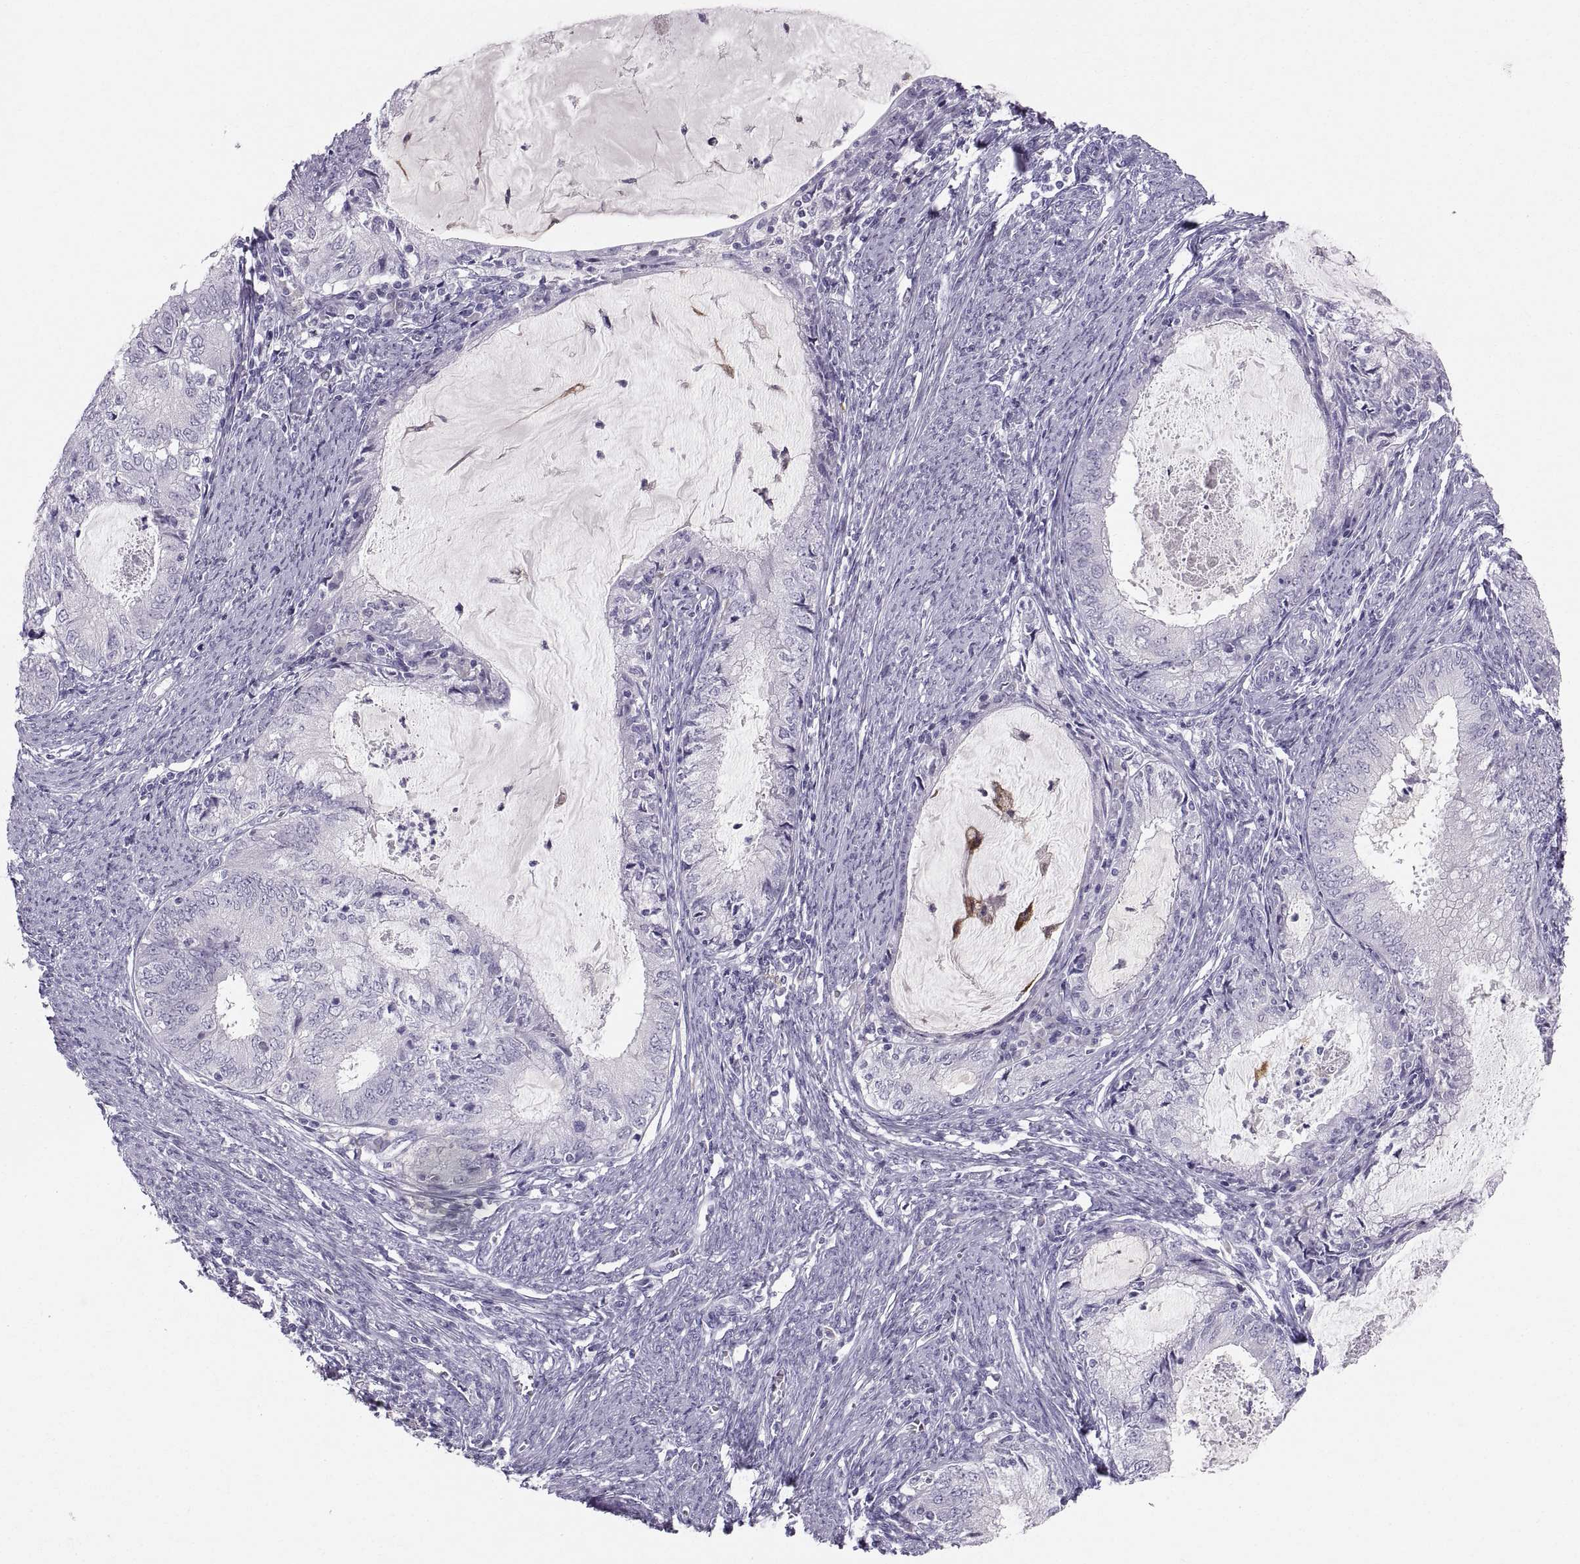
{"staining": {"intensity": "negative", "quantity": "none", "location": "none"}, "tissue": "endometrial cancer", "cell_type": "Tumor cells", "image_type": "cancer", "snomed": [{"axis": "morphology", "description": "Adenocarcinoma, NOS"}, {"axis": "topography", "description": "Endometrium"}], "caption": "This is a micrograph of IHC staining of endometrial adenocarcinoma, which shows no staining in tumor cells.", "gene": "SLC22A6", "patient": {"sex": "female", "age": 57}}